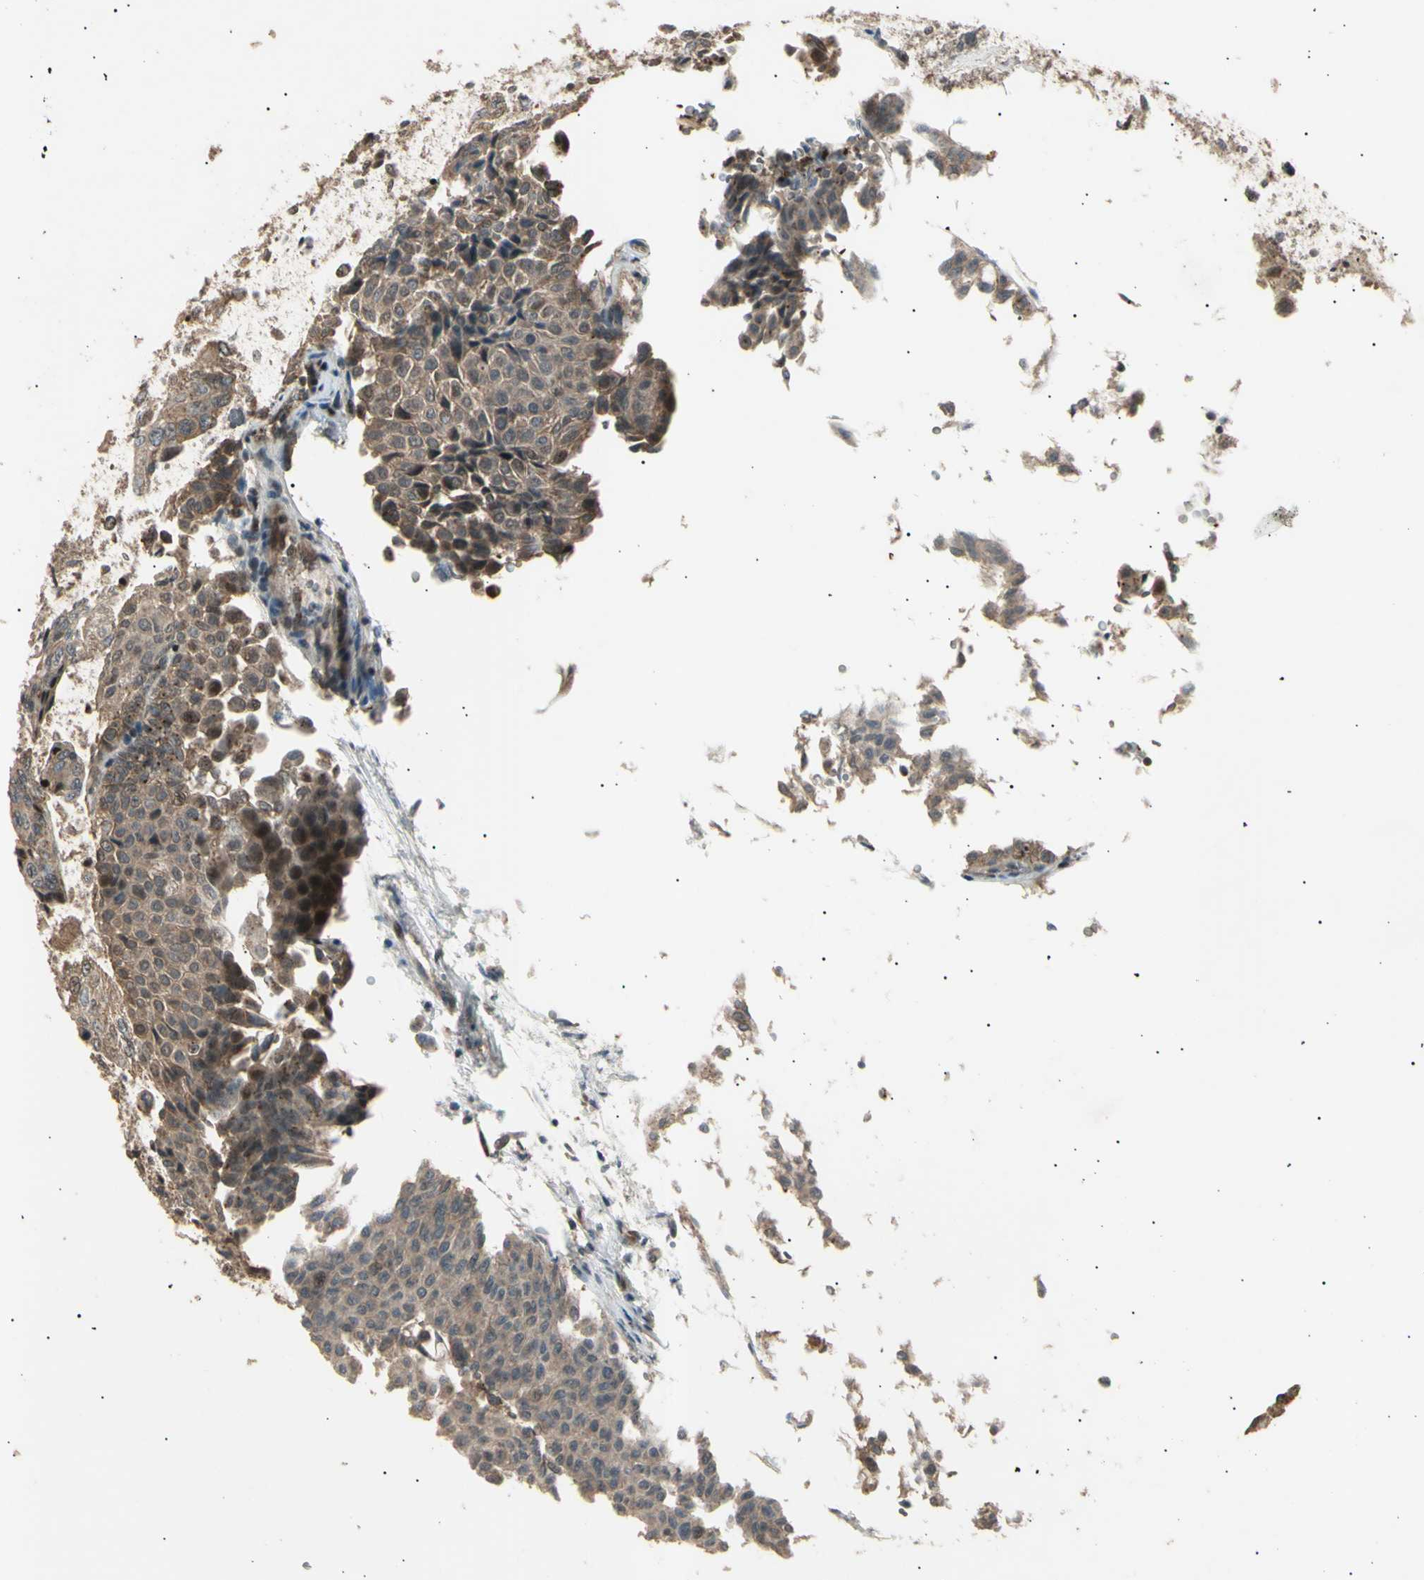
{"staining": {"intensity": "weak", "quantity": ">75%", "location": "cytoplasmic/membranous"}, "tissue": "urothelial cancer", "cell_type": "Tumor cells", "image_type": "cancer", "snomed": [{"axis": "morphology", "description": "Urothelial carcinoma, Low grade"}, {"axis": "topography", "description": "Urinary bladder"}], "caption": "Urothelial cancer stained with DAB (3,3'-diaminobenzidine) immunohistochemistry reveals low levels of weak cytoplasmic/membranous staining in approximately >75% of tumor cells.", "gene": "NUAK2", "patient": {"sex": "male", "age": 78}}